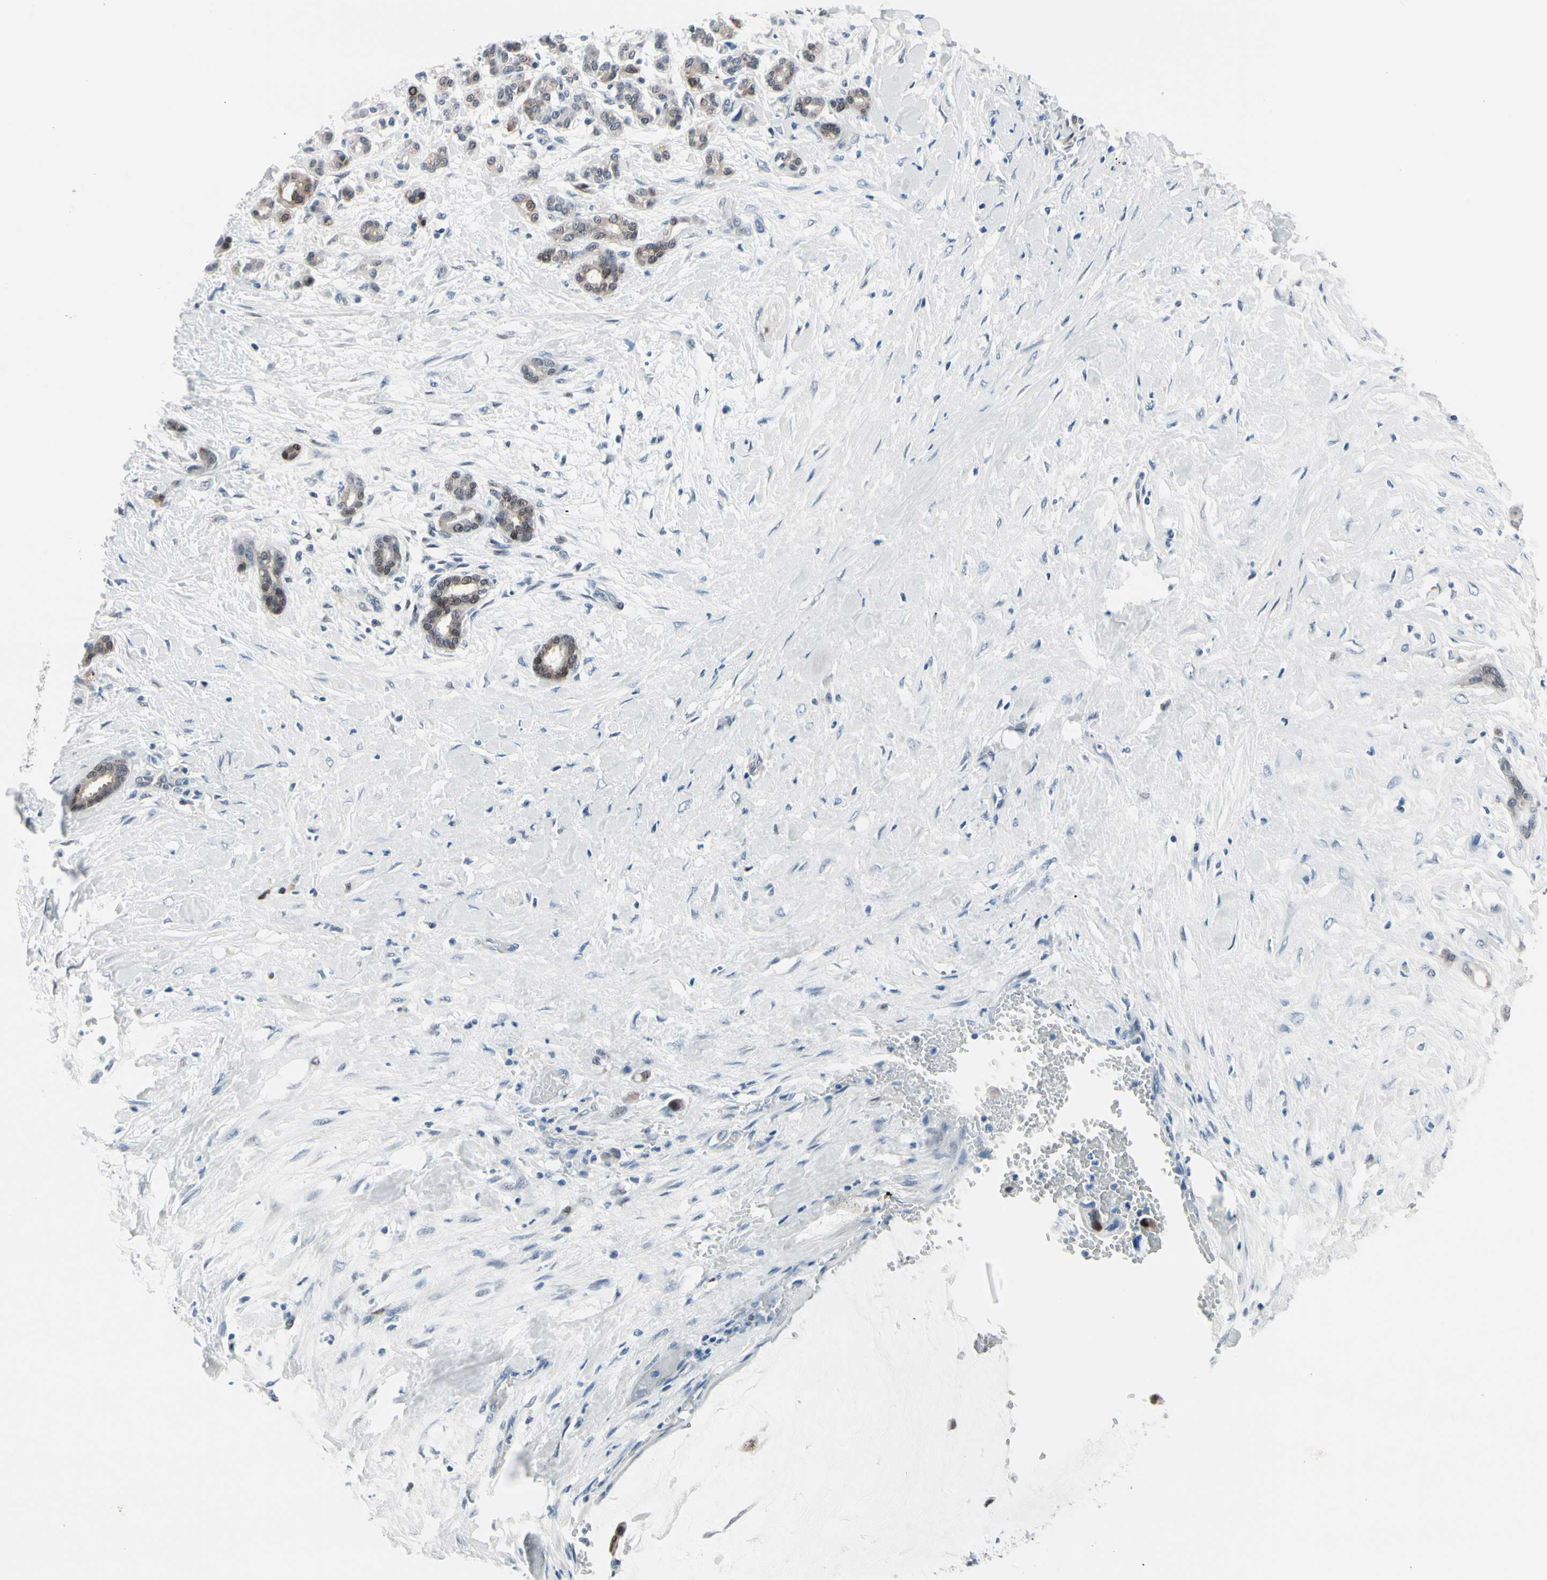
{"staining": {"intensity": "weak", "quantity": "25%-75%", "location": "cytoplasmic/membranous,nuclear"}, "tissue": "pancreatic cancer", "cell_type": "Tumor cells", "image_type": "cancer", "snomed": [{"axis": "morphology", "description": "Adenocarcinoma, NOS"}, {"axis": "topography", "description": "Pancreas"}], "caption": "IHC of human pancreatic adenocarcinoma displays low levels of weak cytoplasmic/membranous and nuclear expression in approximately 25%-75% of tumor cells.", "gene": "TXN", "patient": {"sex": "male", "age": 41}}